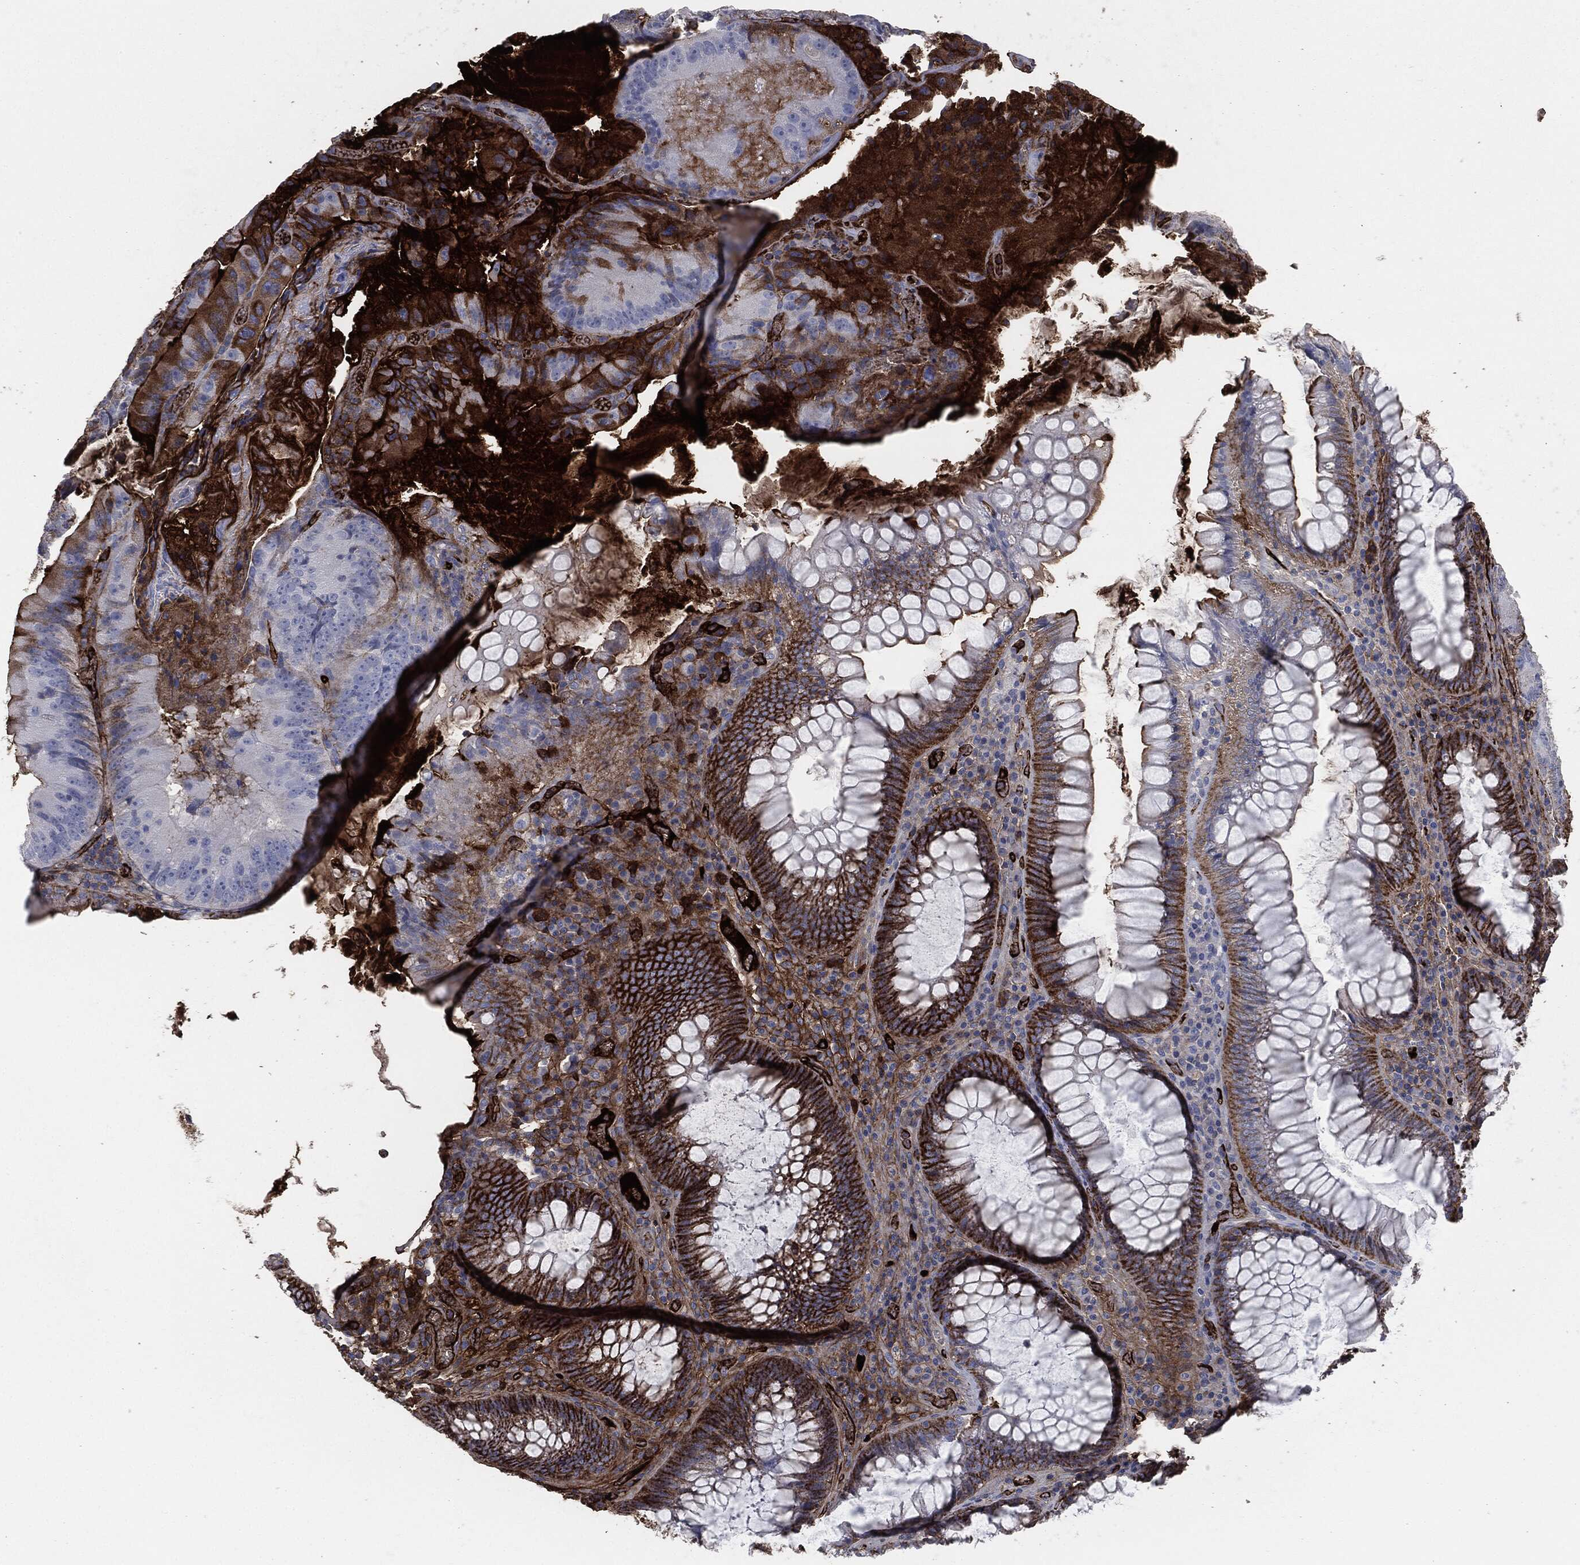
{"staining": {"intensity": "strong", "quantity": "25%-75%", "location": "cytoplasmic/membranous"}, "tissue": "colorectal cancer", "cell_type": "Tumor cells", "image_type": "cancer", "snomed": [{"axis": "morphology", "description": "Adenocarcinoma, NOS"}, {"axis": "topography", "description": "Colon"}], "caption": "An immunohistochemistry (IHC) micrograph of neoplastic tissue is shown. Protein staining in brown labels strong cytoplasmic/membranous positivity in adenocarcinoma (colorectal) within tumor cells. The staining was performed using DAB, with brown indicating positive protein expression. Nuclei are stained blue with hematoxylin.", "gene": "APOB", "patient": {"sex": "female", "age": 86}}